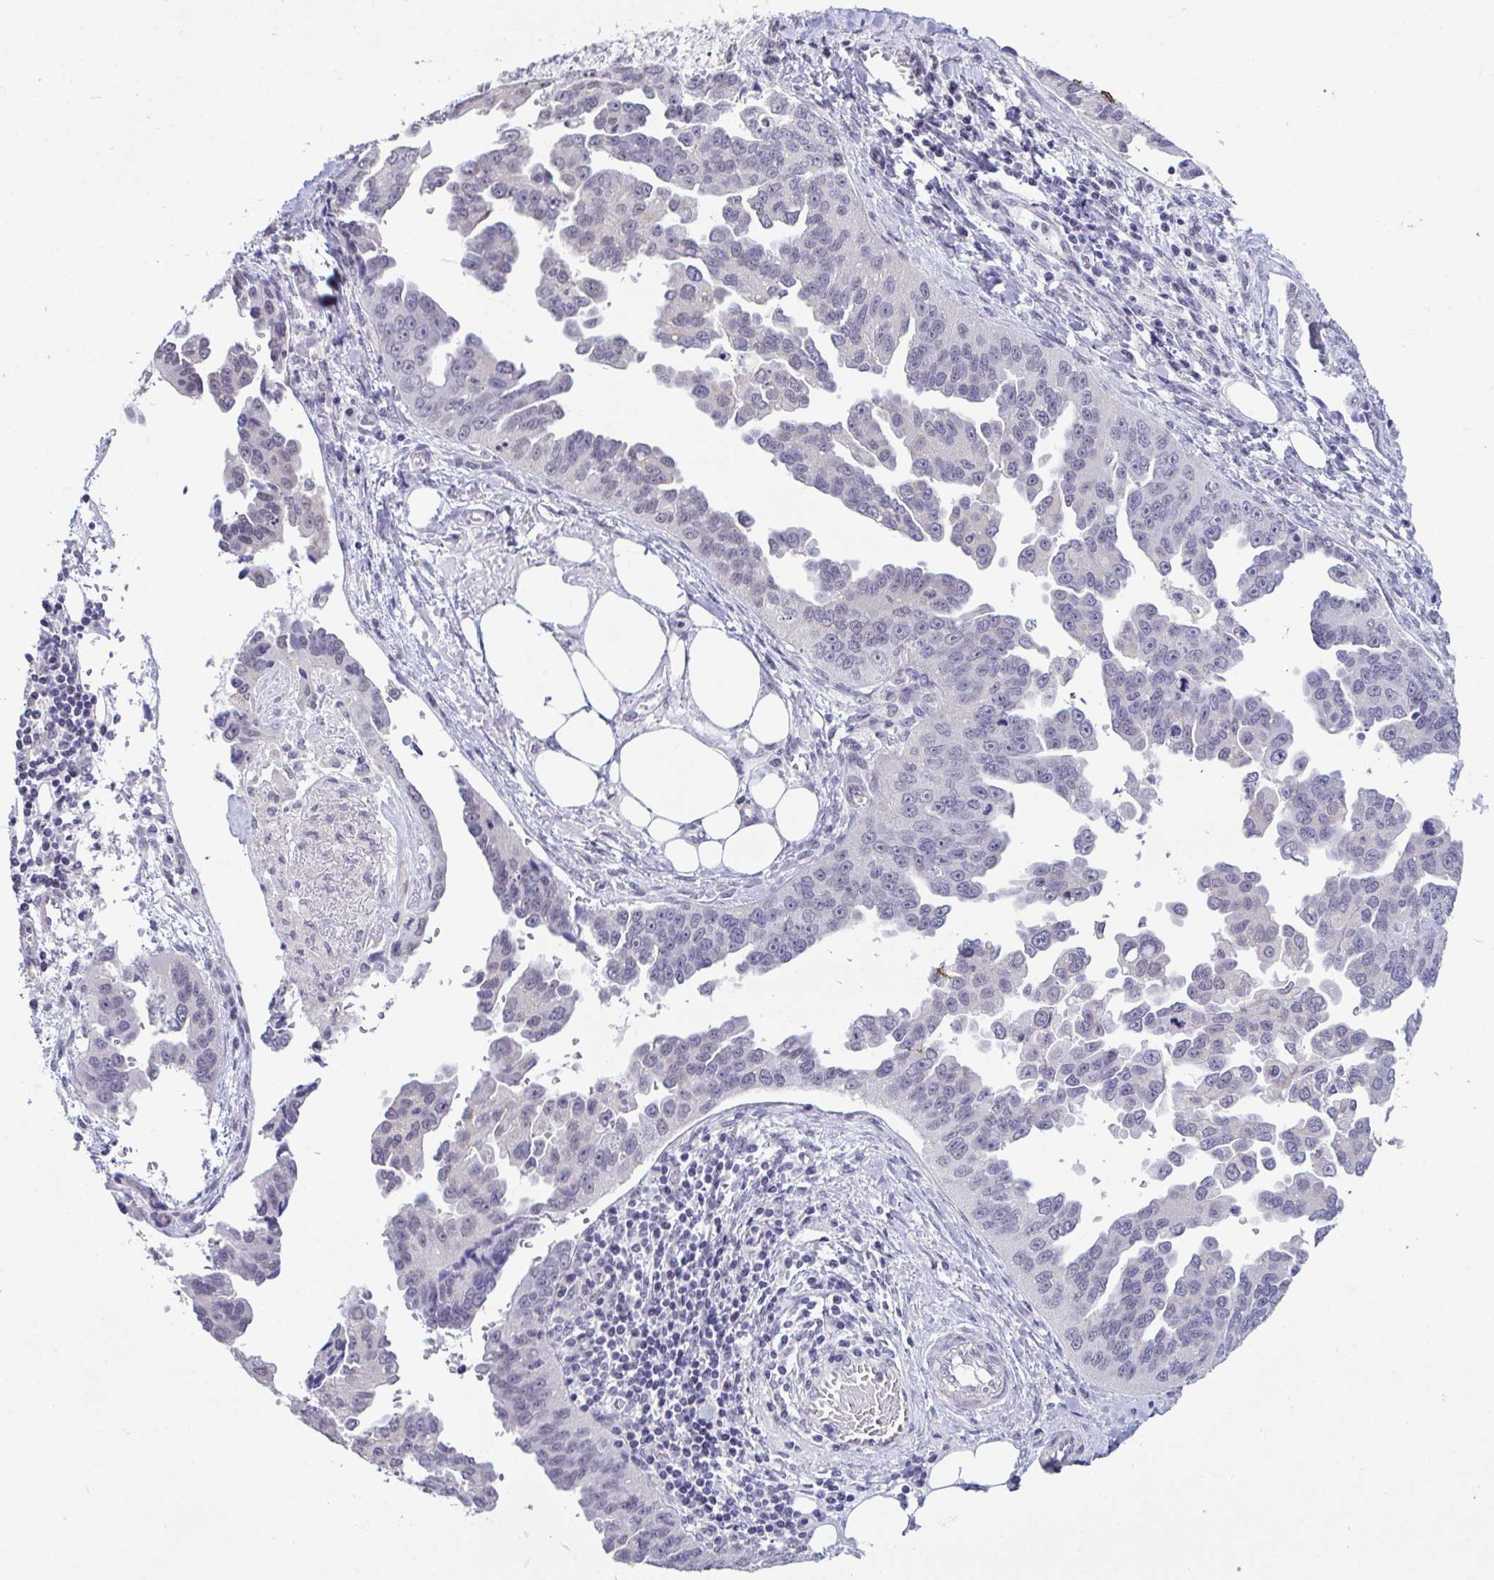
{"staining": {"intensity": "negative", "quantity": "none", "location": "none"}, "tissue": "ovarian cancer", "cell_type": "Tumor cells", "image_type": "cancer", "snomed": [{"axis": "morphology", "description": "Cystadenocarcinoma, serous, NOS"}, {"axis": "topography", "description": "Ovary"}], "caption": "This is an immunohistochemistry image of human ovarian cancer. There is no positivity in tumor cells.", "gene": "ATP6V0D2", "patient": {"sex": "female", "age": 75}}